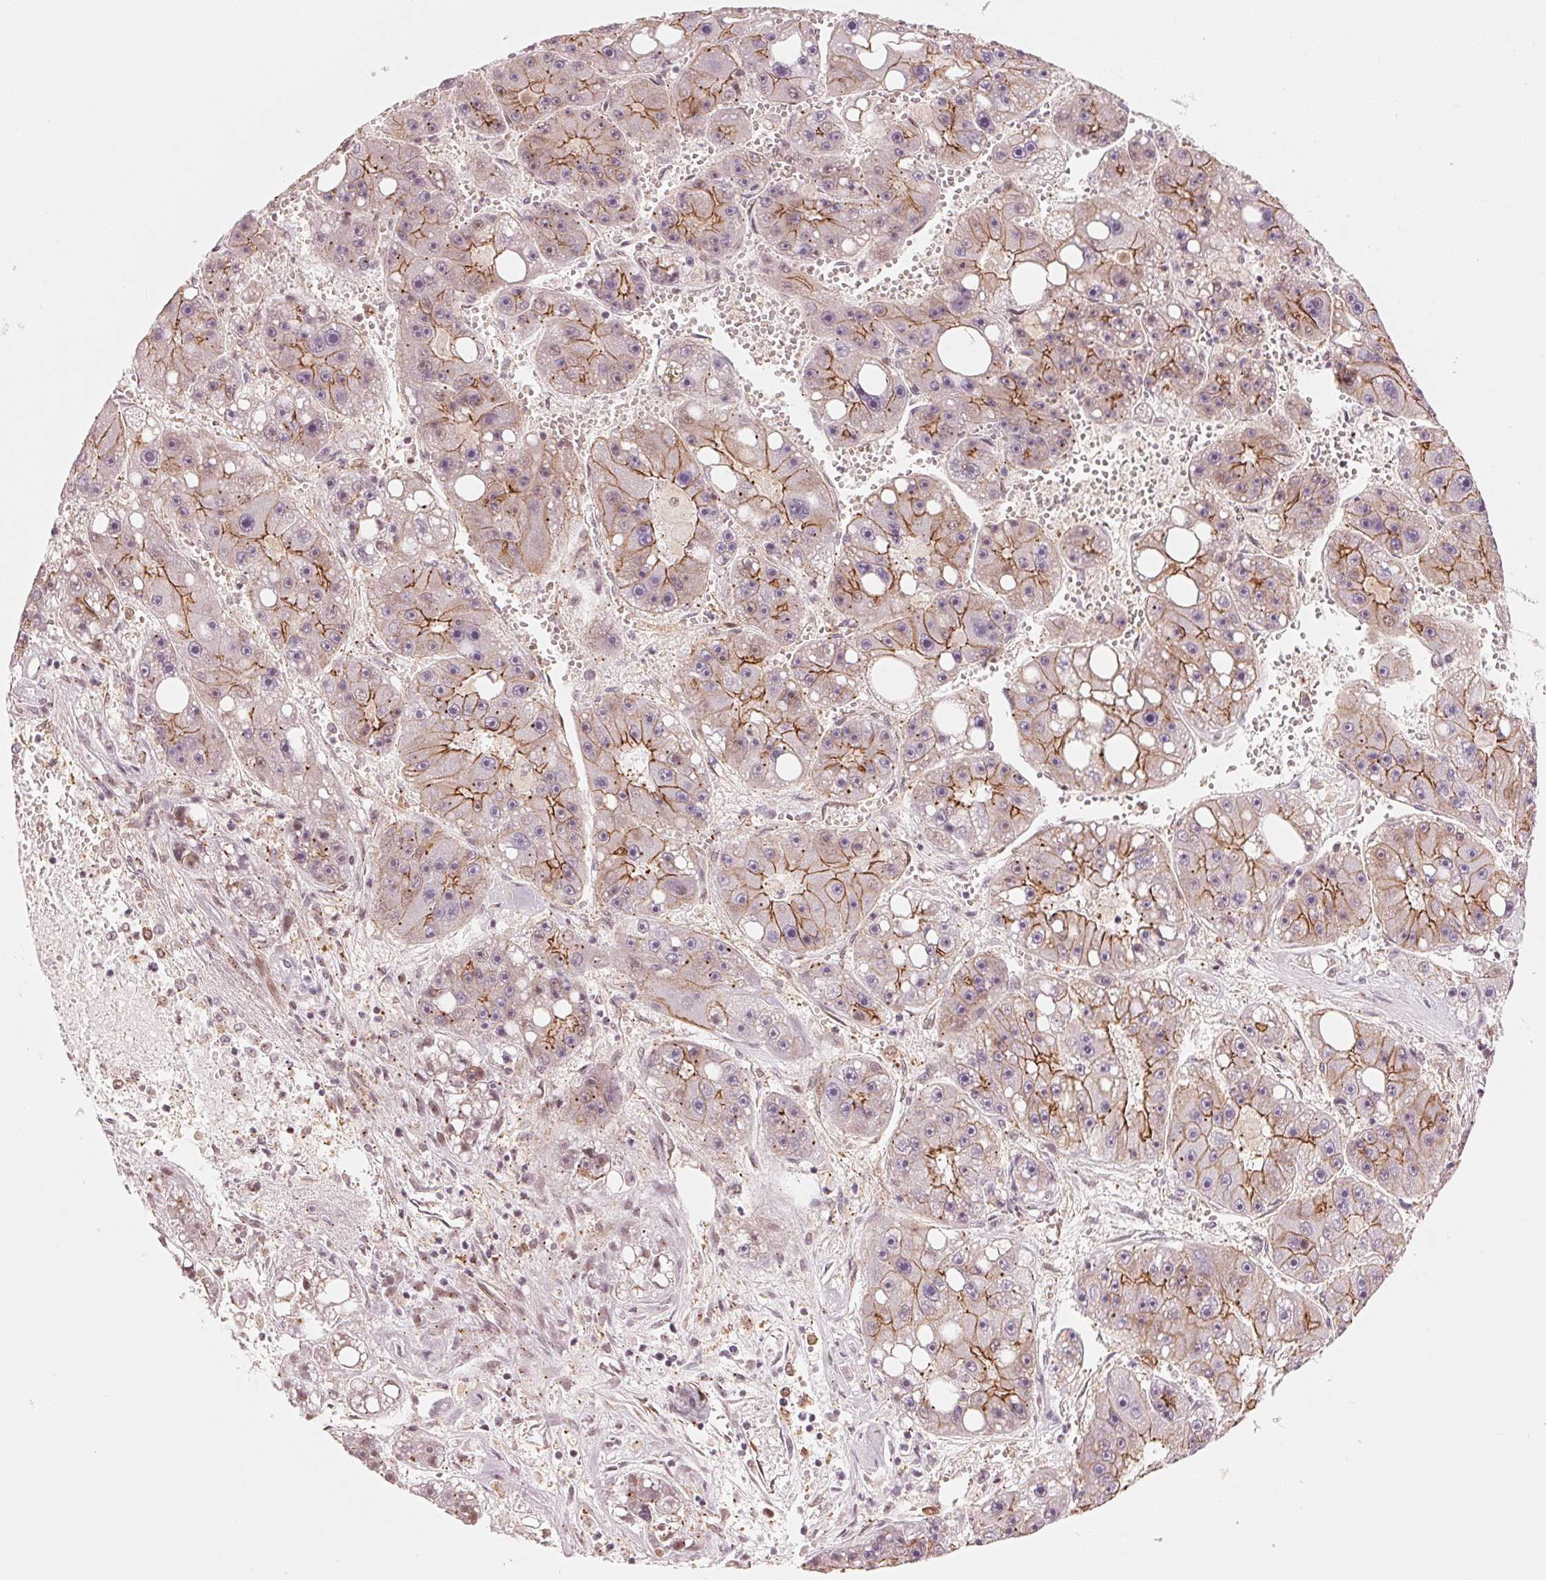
{"staining": {"intensity": "strong", "quantity": "25%-75%", "location": "cytoplasmic/membranous"}, "tissue": "liver cancer", "cell_type": "Tumor cells", "image_type": "cancer", "snomed": [{"axis": "morphology", "description": "Carcinoma, Hepatocellular, NOS"}, {"axis": "topography", "description": "Liver"}], "caption": "High-power microscopy captured an immunohistochemistry (IHC) histopathology image of liver cancer, revealing strong cytoplasmic/membranous staining in approximately 25%-75% of tumor cells. (DAB (3,3'-diaminobenzidine) = brown stain, brightfield microscopy at high magnification).", "gene": "SLC17A4", "patient": {"sex": "female", "age": 61}}